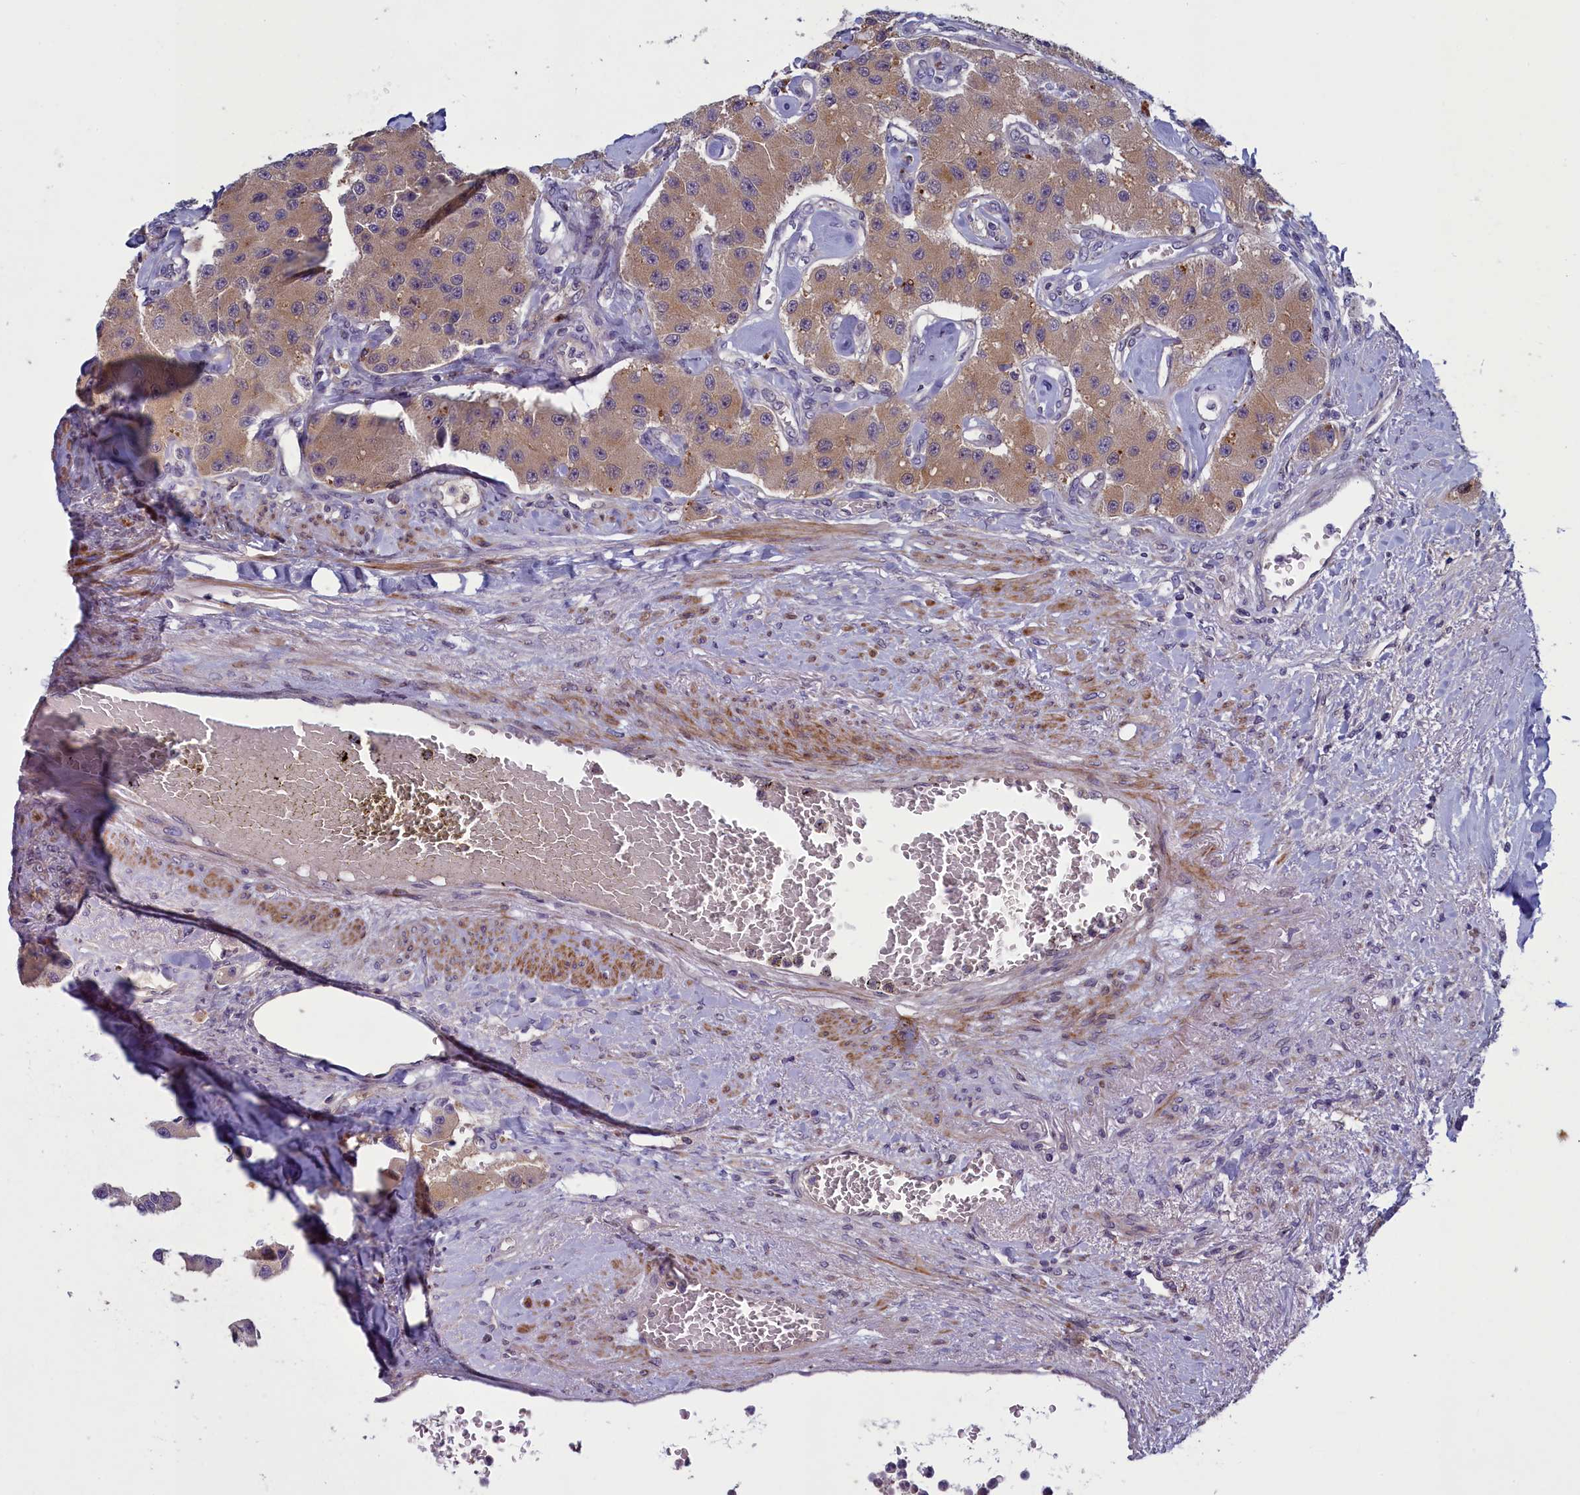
{"staining": {"intensity": "moderate", "quantity": ">75%", "location": "cytoplasmic/membranous"}, "tissue": "carcinoid", "cell_type": "Tumor cells", "image_type": "cancer", "snomed": [{"axis": "morphology", "description": "Carcinoid, malignant, NOS"}, {"axis": "topography", "description": "Pancreas"}], "caption": "There is medium levels of moderate cytoplasmic/membranous positivity in tumor cells of carcinoid, as demonstrated by immunohistochemical staining (brown color).", "gene": "NUBP1", "patient": {"sex": "male", "age": 41}}